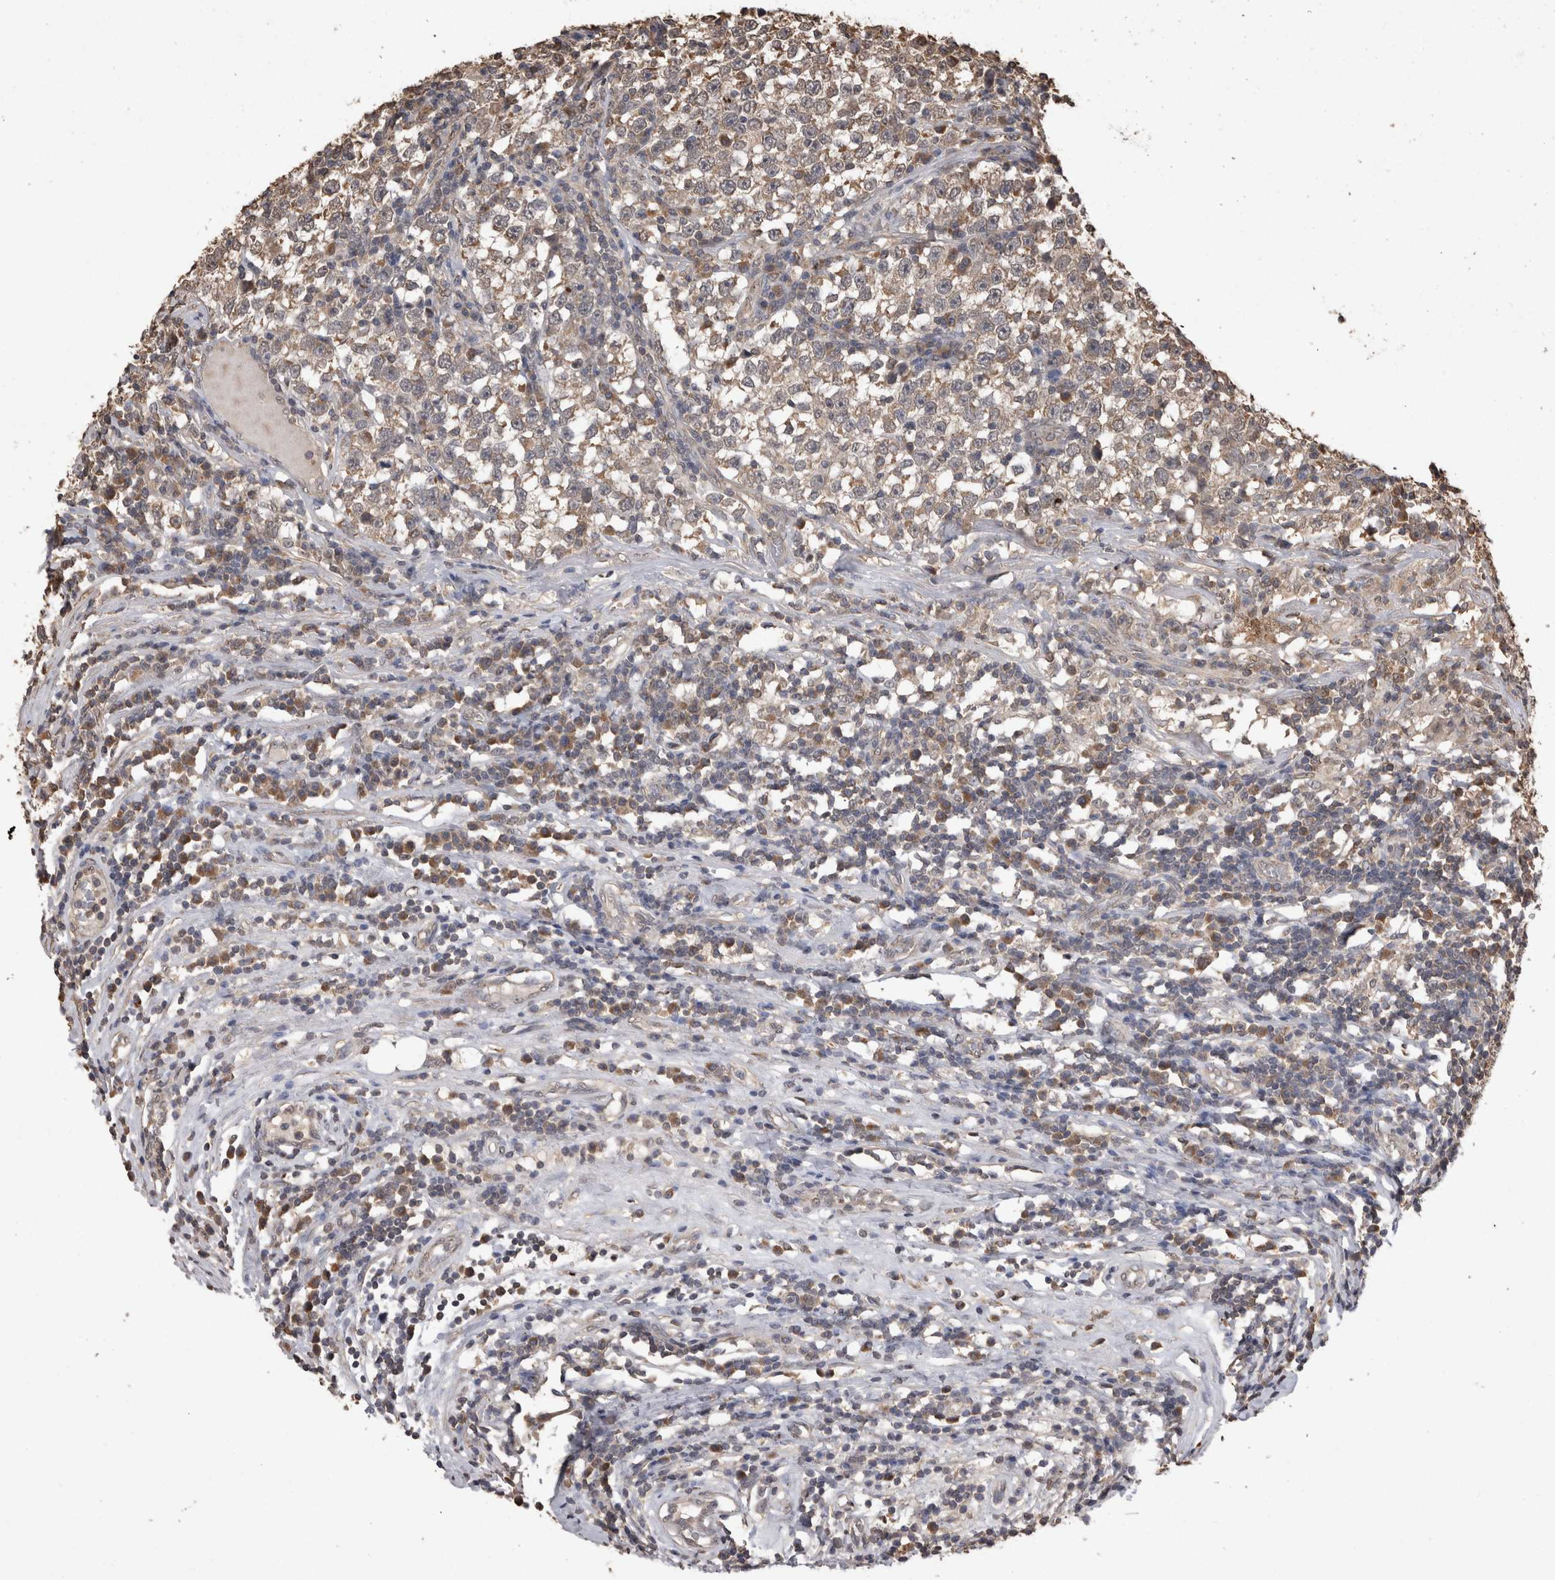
{"staining": {"intensity": "weak", "quantity": ">75%", "location": "cytoplasmic/membranous"}, "tissue": "testis cancer", "cell_type": "Tumor cells", "image_type": "cancer", "snomed": [{"axis": "morphology", "description": "Seminoma, NOS"}, {"axis": "topography", "description": "Testis"}], "caption": "This histopathology image shows testis seminoma stained with immunohistochemistry (IHC) to label a protein in brown. The cytoplasmic/membranous of tumor cells show weak positivity for the protein. Nuclei are counter-stained blue.", "gene": "SOCS5", "patient": {"sex": "male", "age": 43}}